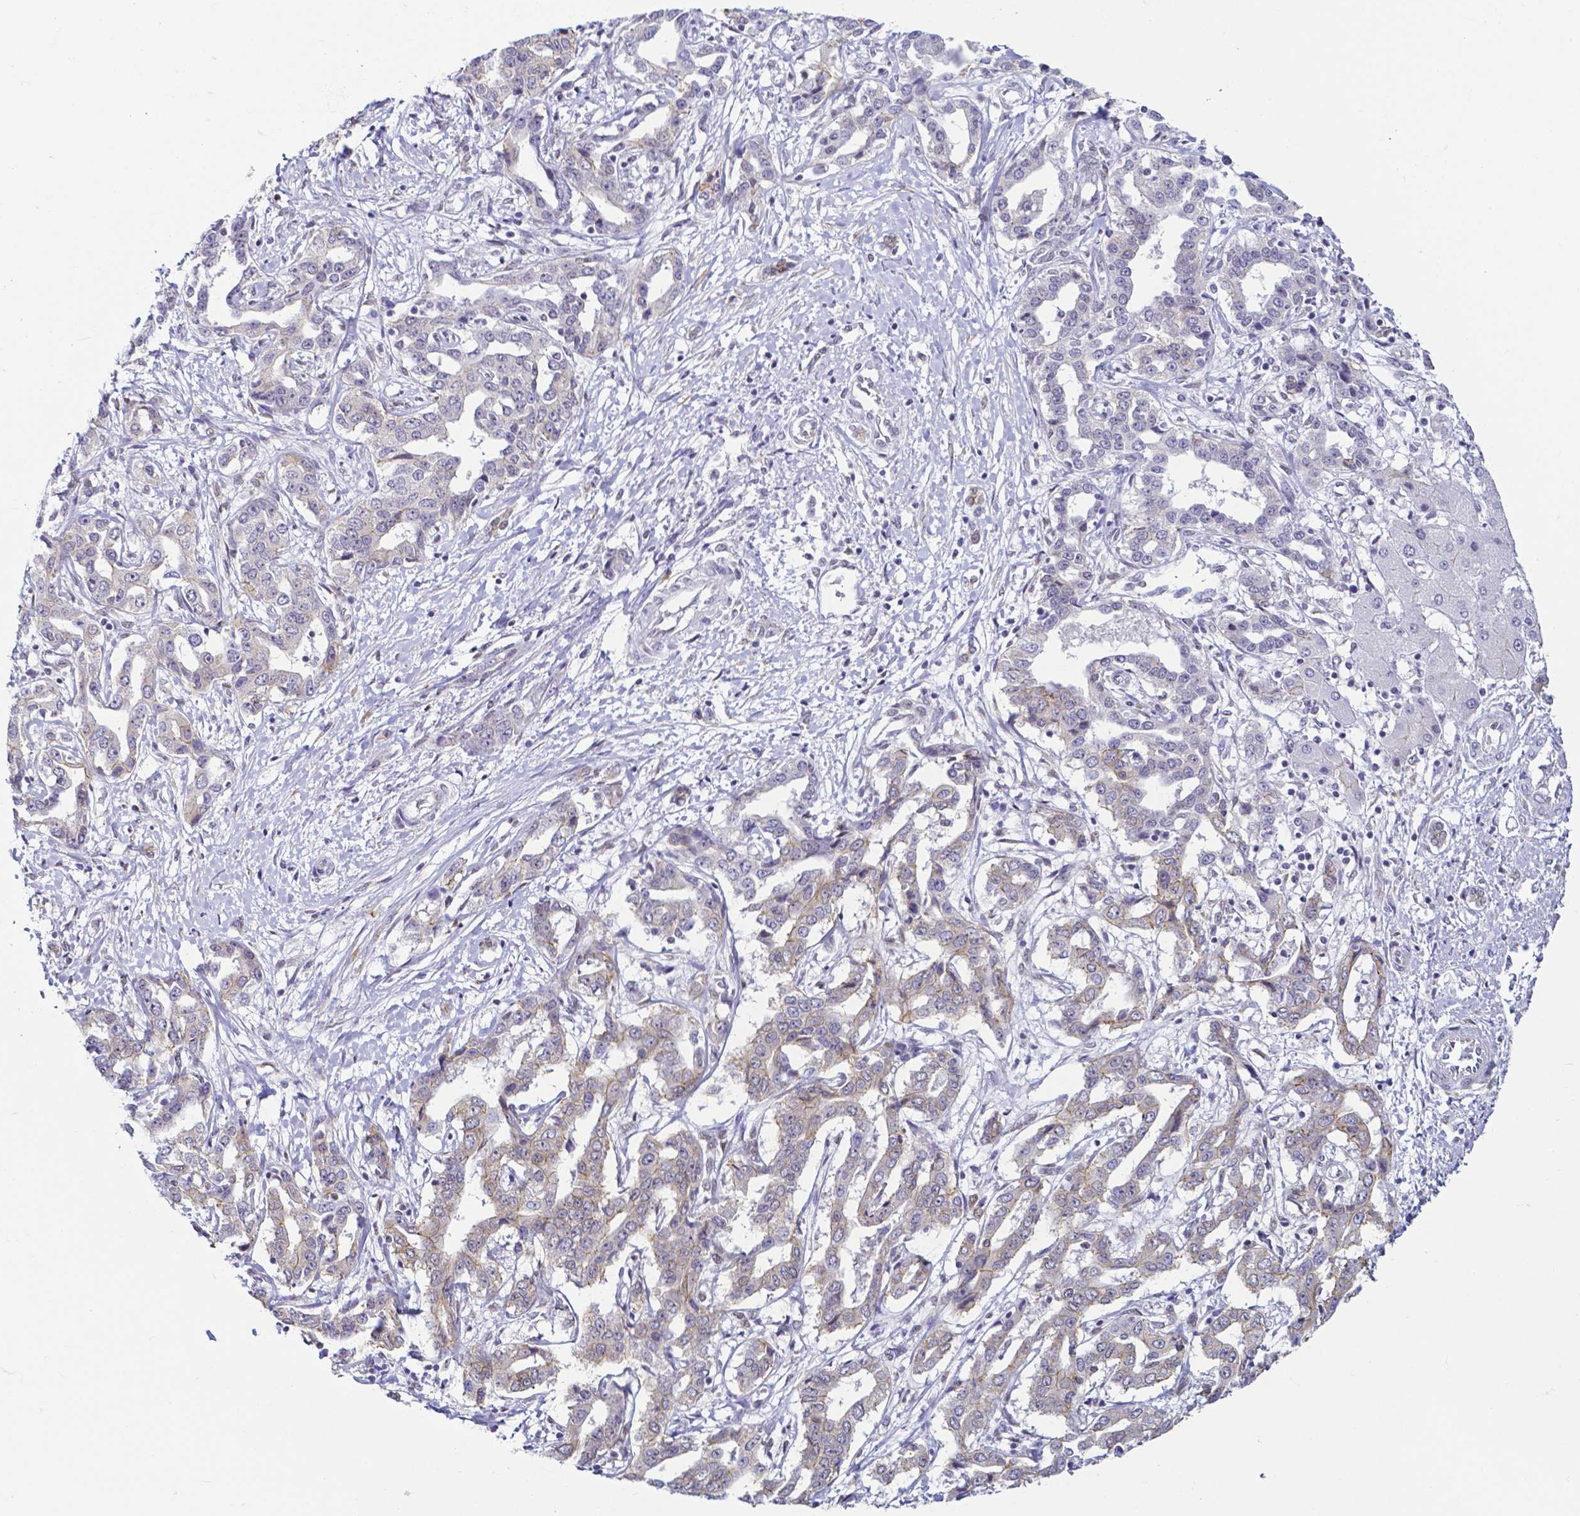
{"staining": {"intensity": "weak", "quantity": "<25%", "location": "cytoplasmic/membranous"}, "tissue": "liver cancer", "cell_type": "Tumor cells", "image_type": "cancer", "snomed": [{"axis": "morphology", "description": "Cholangiocarcinoma"}, {"axis": "topography", "description": "Liver"}], "caption": "IHC photomicrograph of neoplastic tissue: human liver cancer stained with DAB exhibits no significant protein expression in tumor cells.", "gene": "FAM83G", "patient": {"sex": "male", "age": 59}}